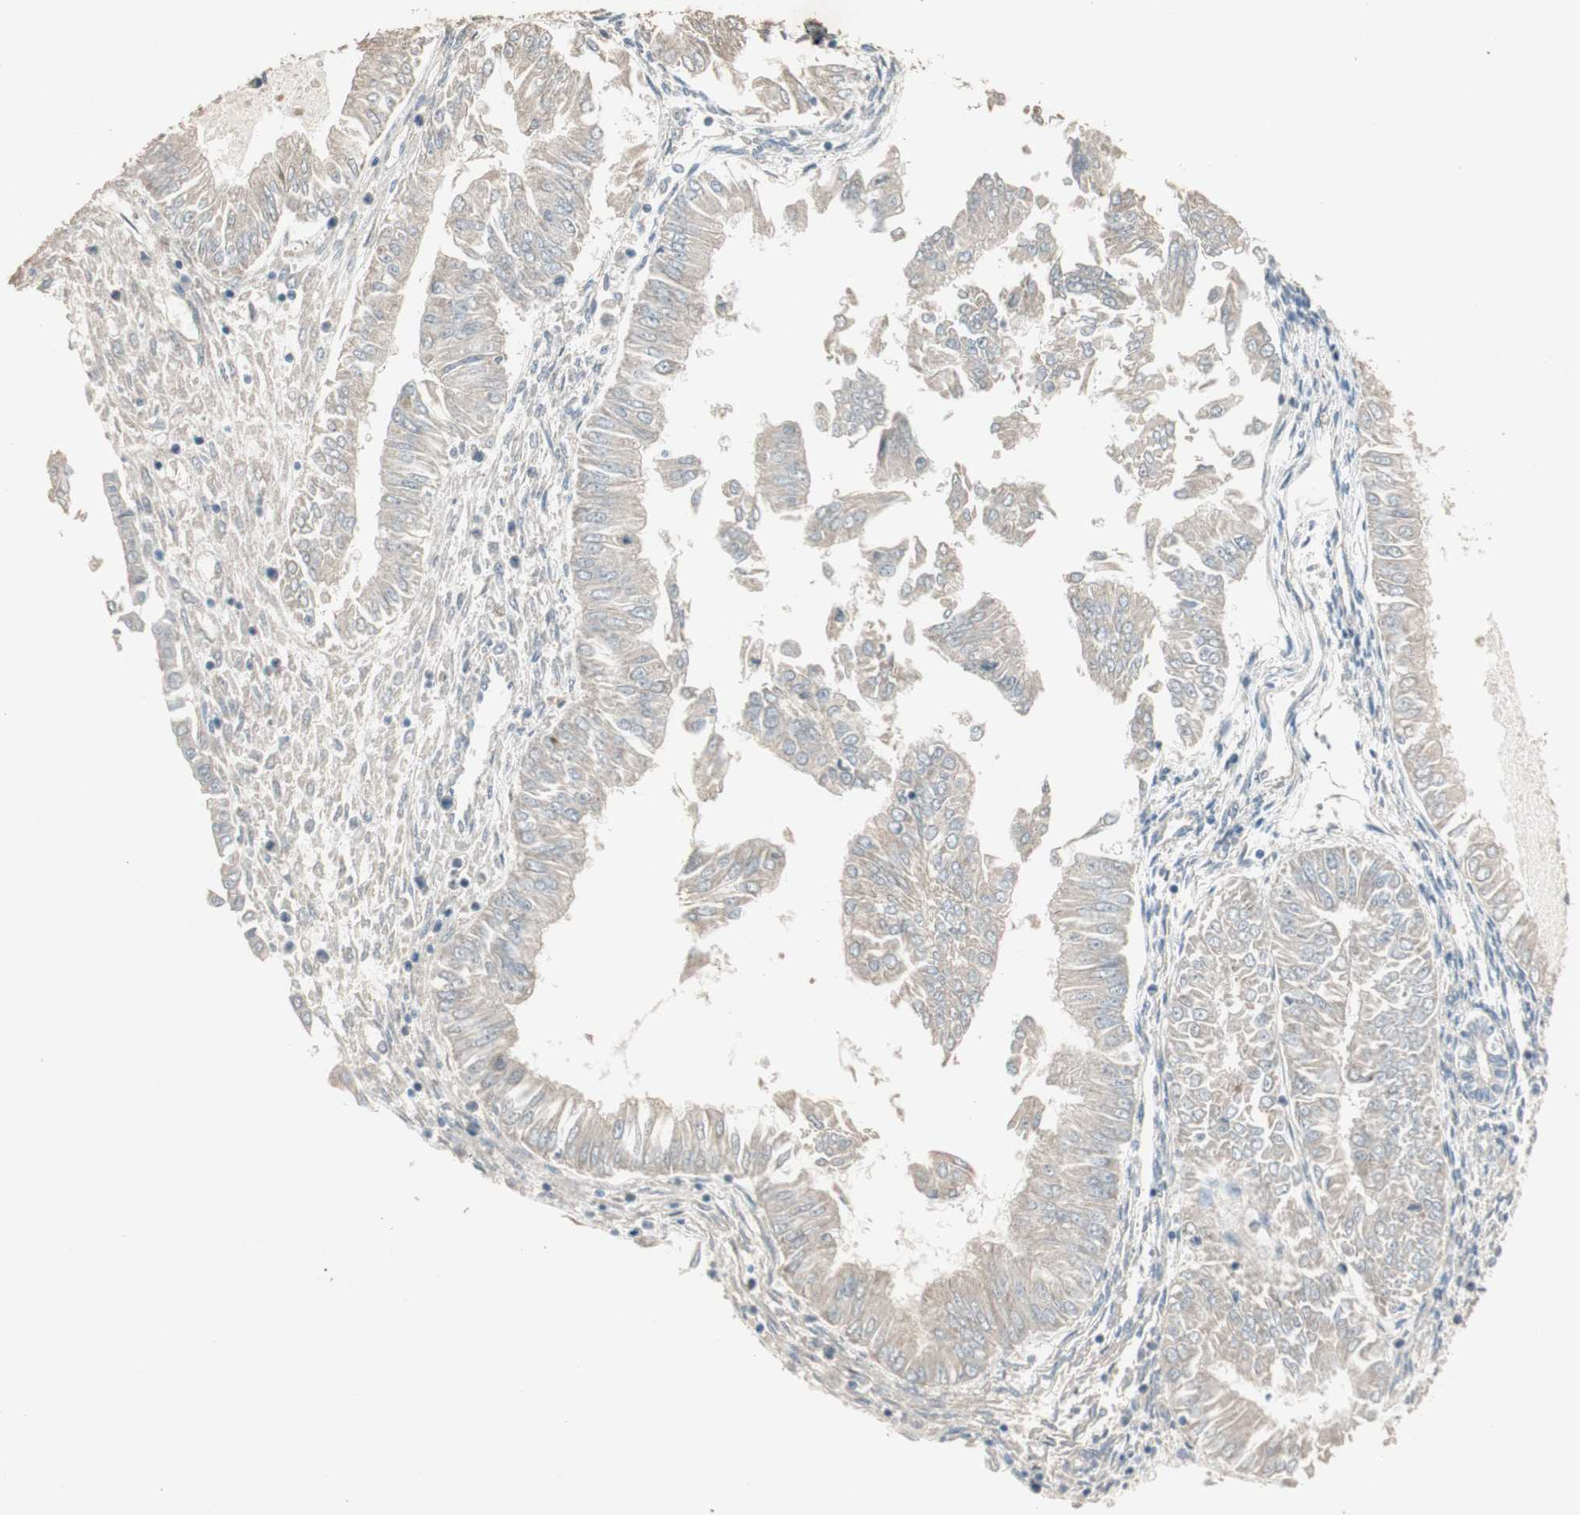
{"staining": {"intensity": "weak", "quantity": ">75%", "location": "cytoplasmic/membranous"}, "tissue": "endometrial cancer", "cell_type": "Tumor cells", "image_type": "cancer", "snomed": [{"axis": "morphology", "description": "Adenocarcinoma, NOS"}, {"axis": "topography", "description": "Endometrium"}], "caption": "DAB (3,3'-diaminobenzidine) immunohistochemical staining of endometrial cancer demonstrates weak cytoplasmic/membranous protein staining in approximately >75% of tumor cells.", "gene": "RARRES1", "patient": {"sex": "female", "age": 53}}